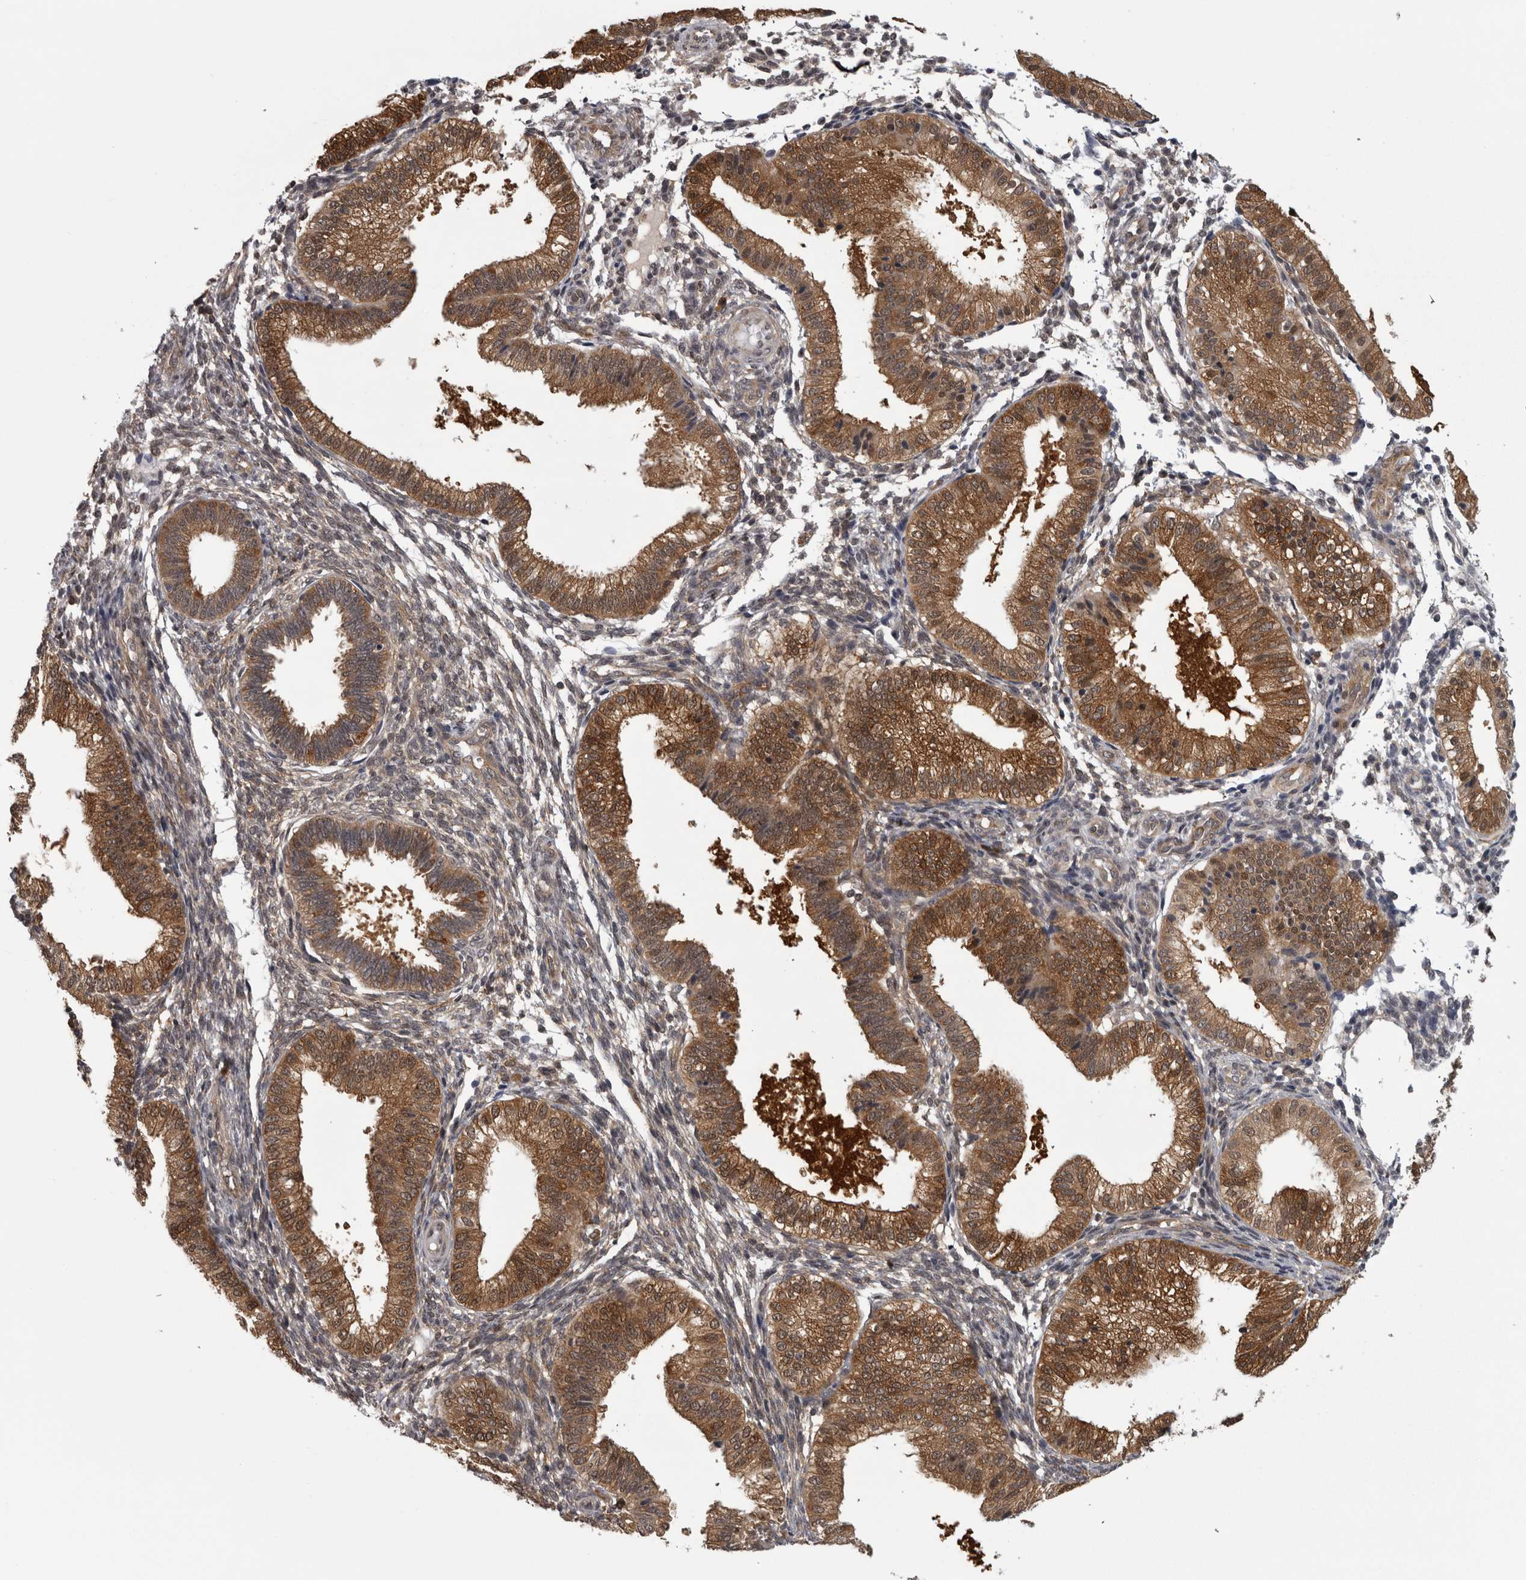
{"staining": {"intensity": "weak", "quantity": "<25%", "location": "cytoplasmic/membranous"}, "tissue": "endometrium", "cell_type": "Cells in endometrial stroma", "image_type": "normal", "snomed": [{"axis": "morphology", "description": "Normal tissue, NOS"}, {"axis": "topography", "description": "Endometrium"}], "caption": "Endometrium was stained to show a protein in brown. There is no significant expression in cells in endometrial stroma. Brightfield microscopy of IHC stained with DAB (3,3'-diaminobenzidine) (brown) and hematoxylin (blue), captured at high magnification.", "gene": "CACYBP", "patient": {"sex": "female", "age": 39}}